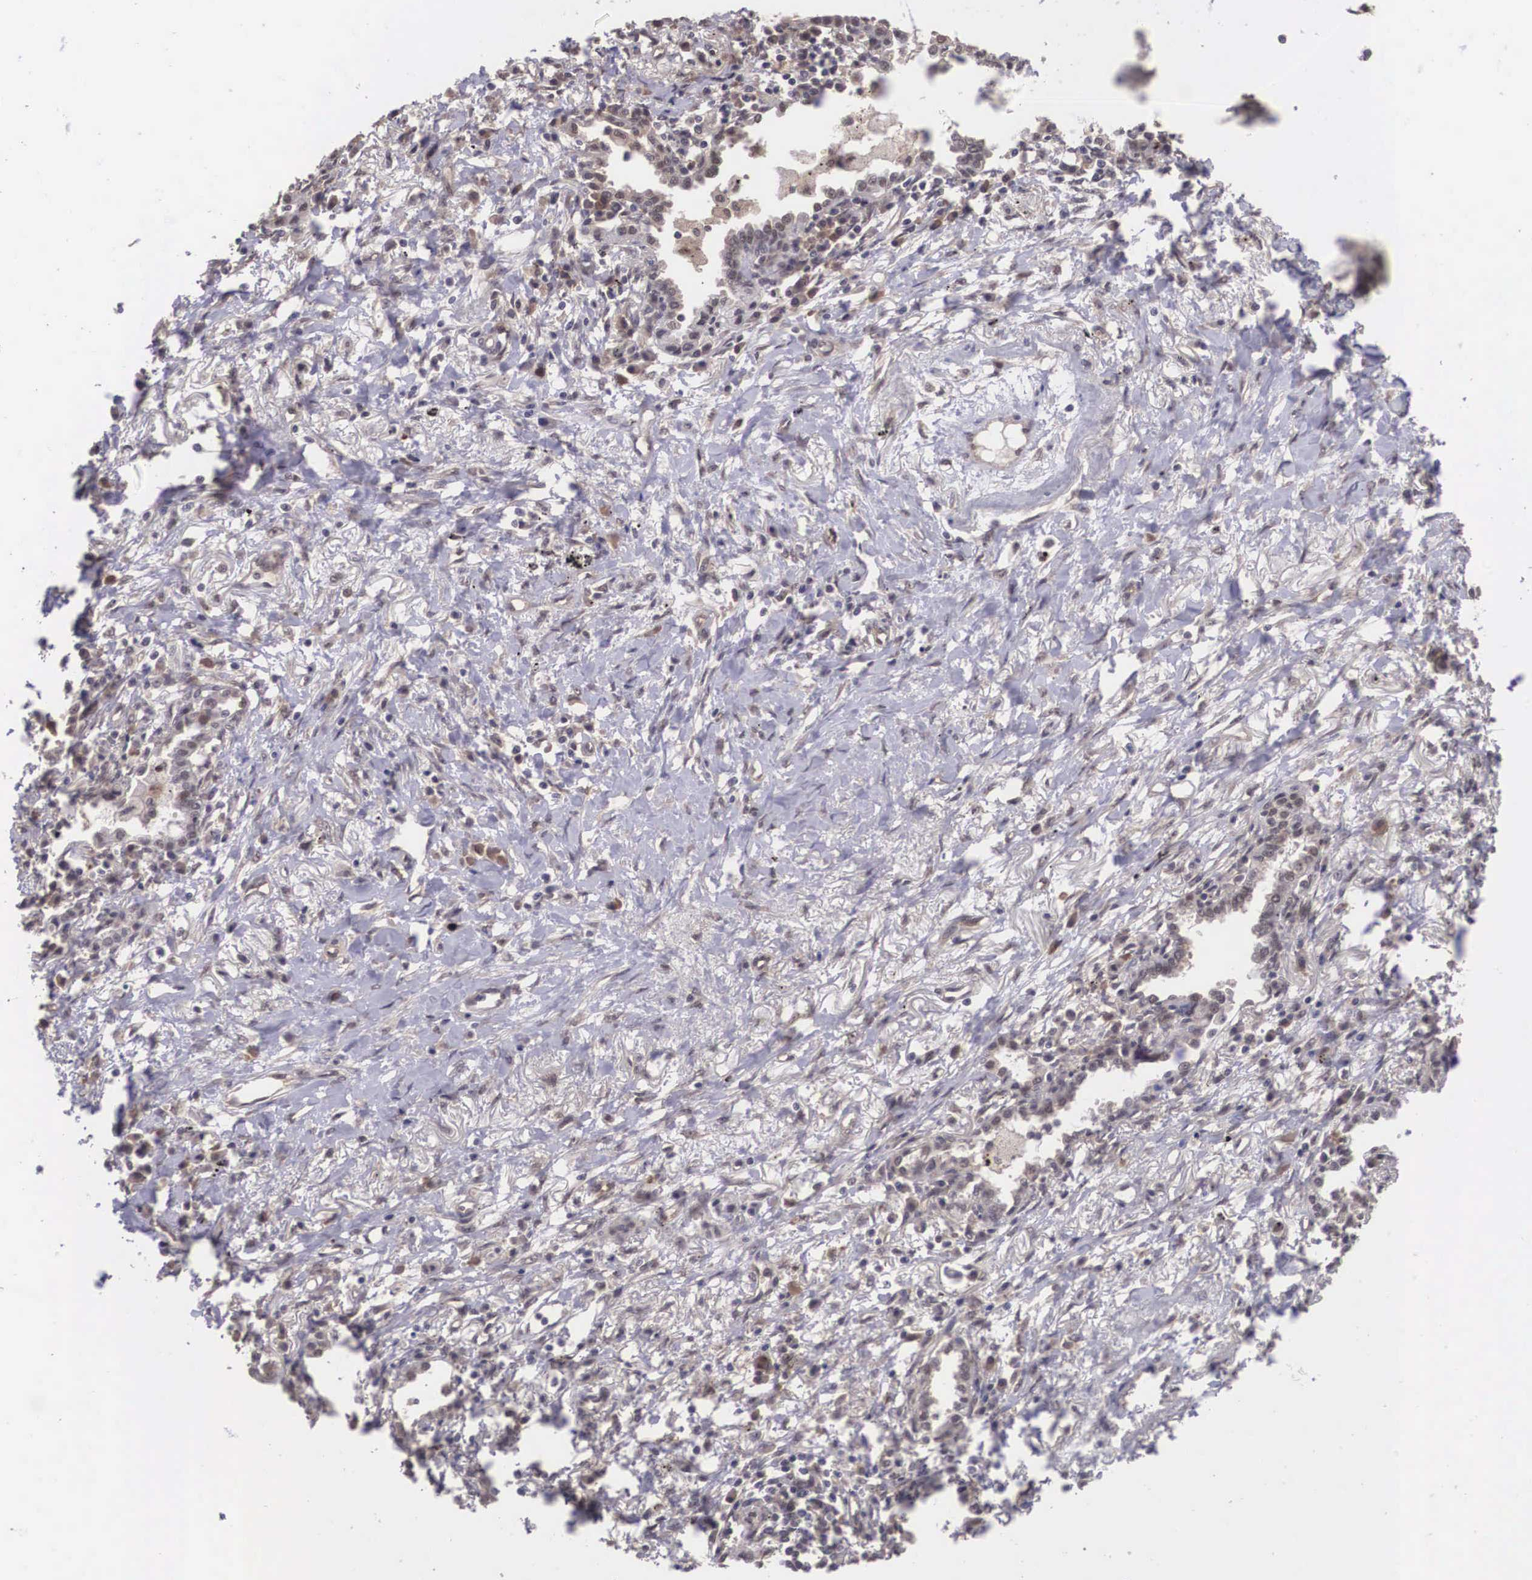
{"staining": {"intensity": "weak", "quantity": "25%-75%", "location": "cytoplasmic/membranous"}, "tissue": "lung cancer", "cell_type": "Tumor cells", "image_type": "cancer", "snomed": [{"axis": "morphology", "description": "Adenocarcinoma, NOS"}, {"axis": "topography", "description": "Lung"}], "caption": "Adenocarcinoma (lung) tissue displays weak cytoplasmic/membranous staining in approximately 25%-75% of tumor cells The protein of interest is shown in brown color, while the nuclei are stained blue.", "gene": "VASH1", "patient": {"sex": "male", "age": 60}}